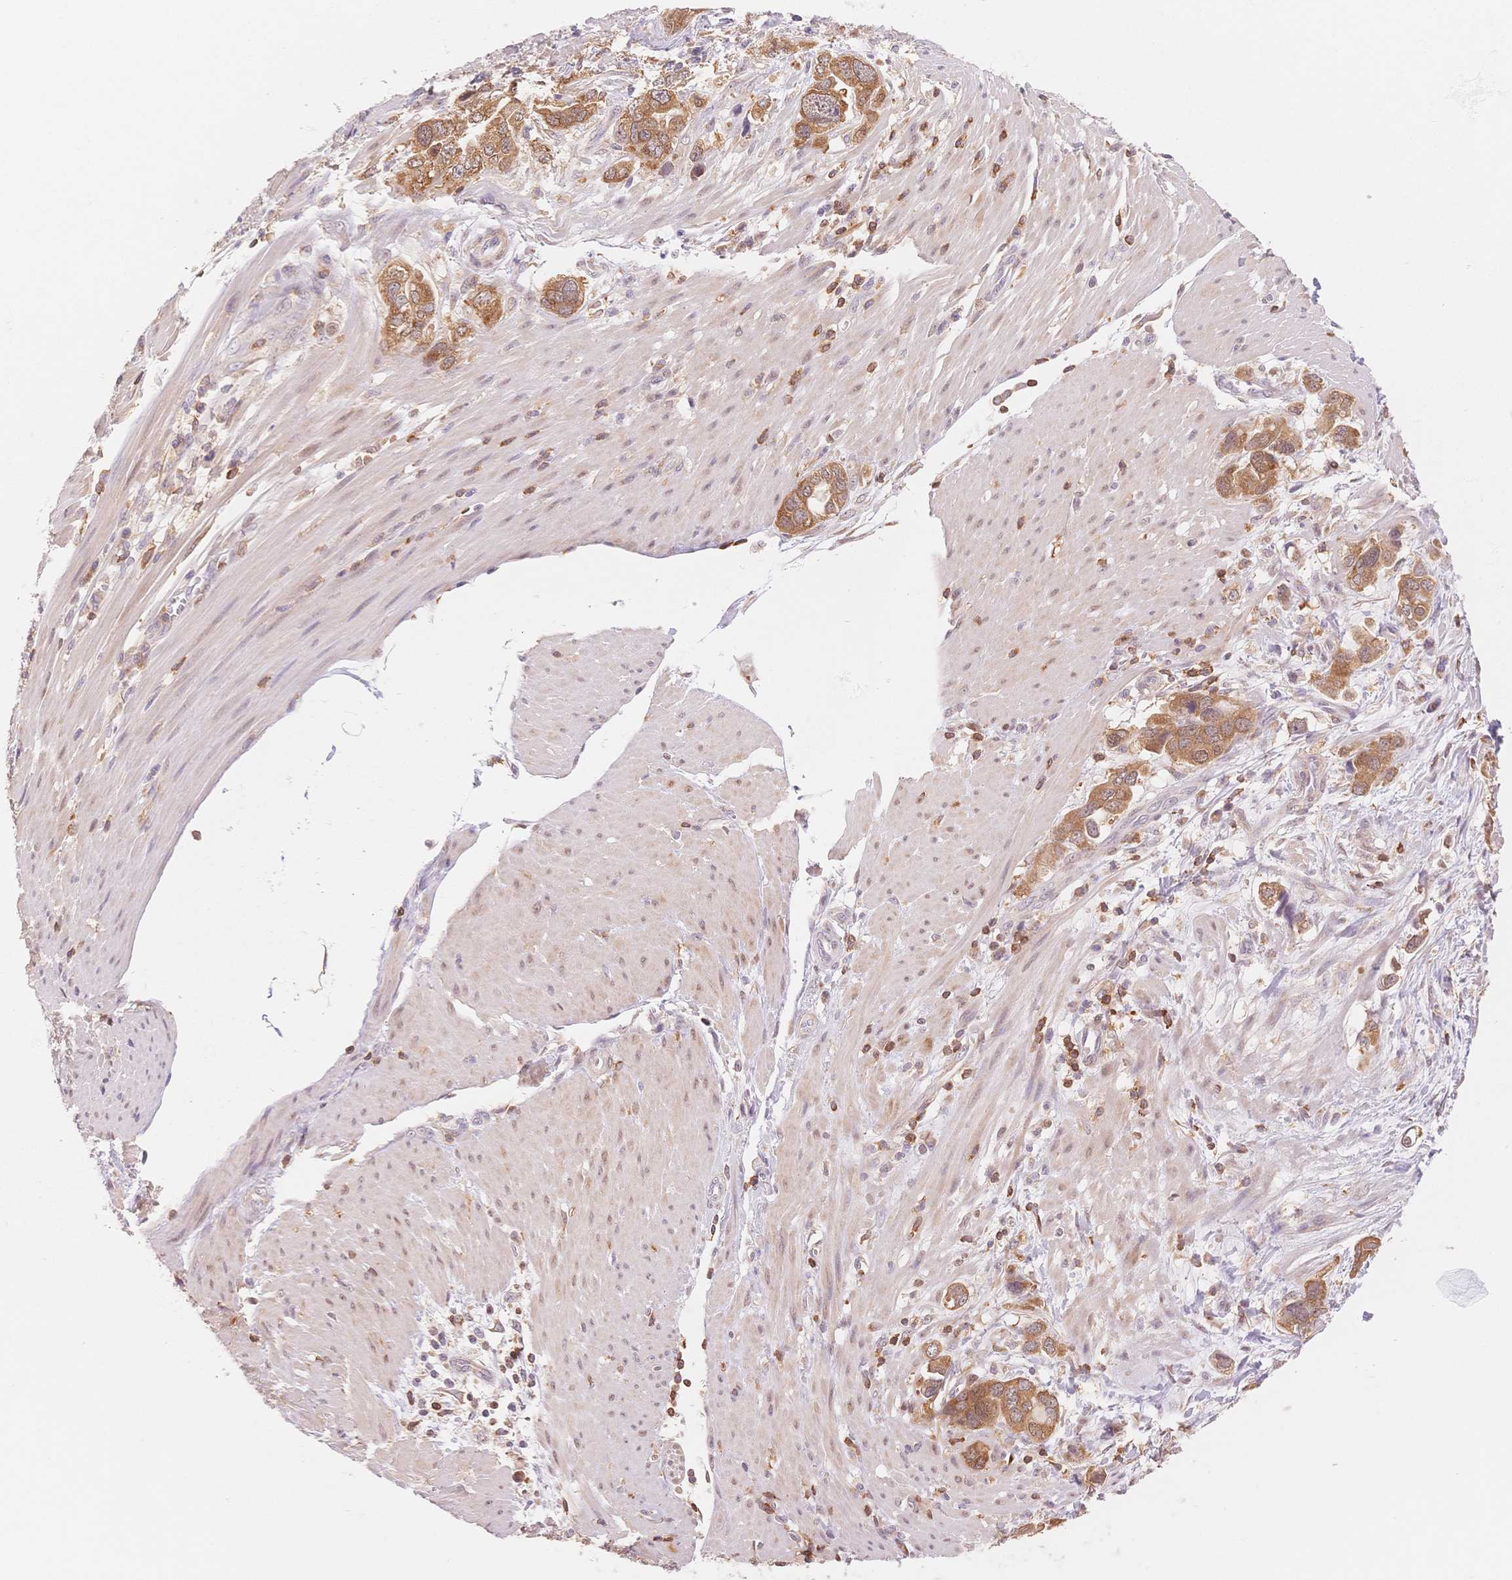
{"staining": {"intensity": "moderate", "quantity": ">75%", "location": "cytoplasmic/membranous"}, "tissue": "stomach cancer", "cell_type": "Tumor cells", "image_type": "cancer", "snomed": [{"axis": "morphology", "description": "Adenocarcinoma, NOS"}, {"axis": "topography", "description": "Stomach, lower"}], "caption": "Immunohistochemistry (IHC) of human stomach adenocarcinoma reveals medium levels of moderate cytoplasmic/membranous staining in approximately >75% of tumor cells. The staining is performed using DAB brown chromogen to label protein expression. The nuclei are counter-stained blue using hematoxylin.", "gene": "STK39", "patient": {"sex": "female", "age": 93}}